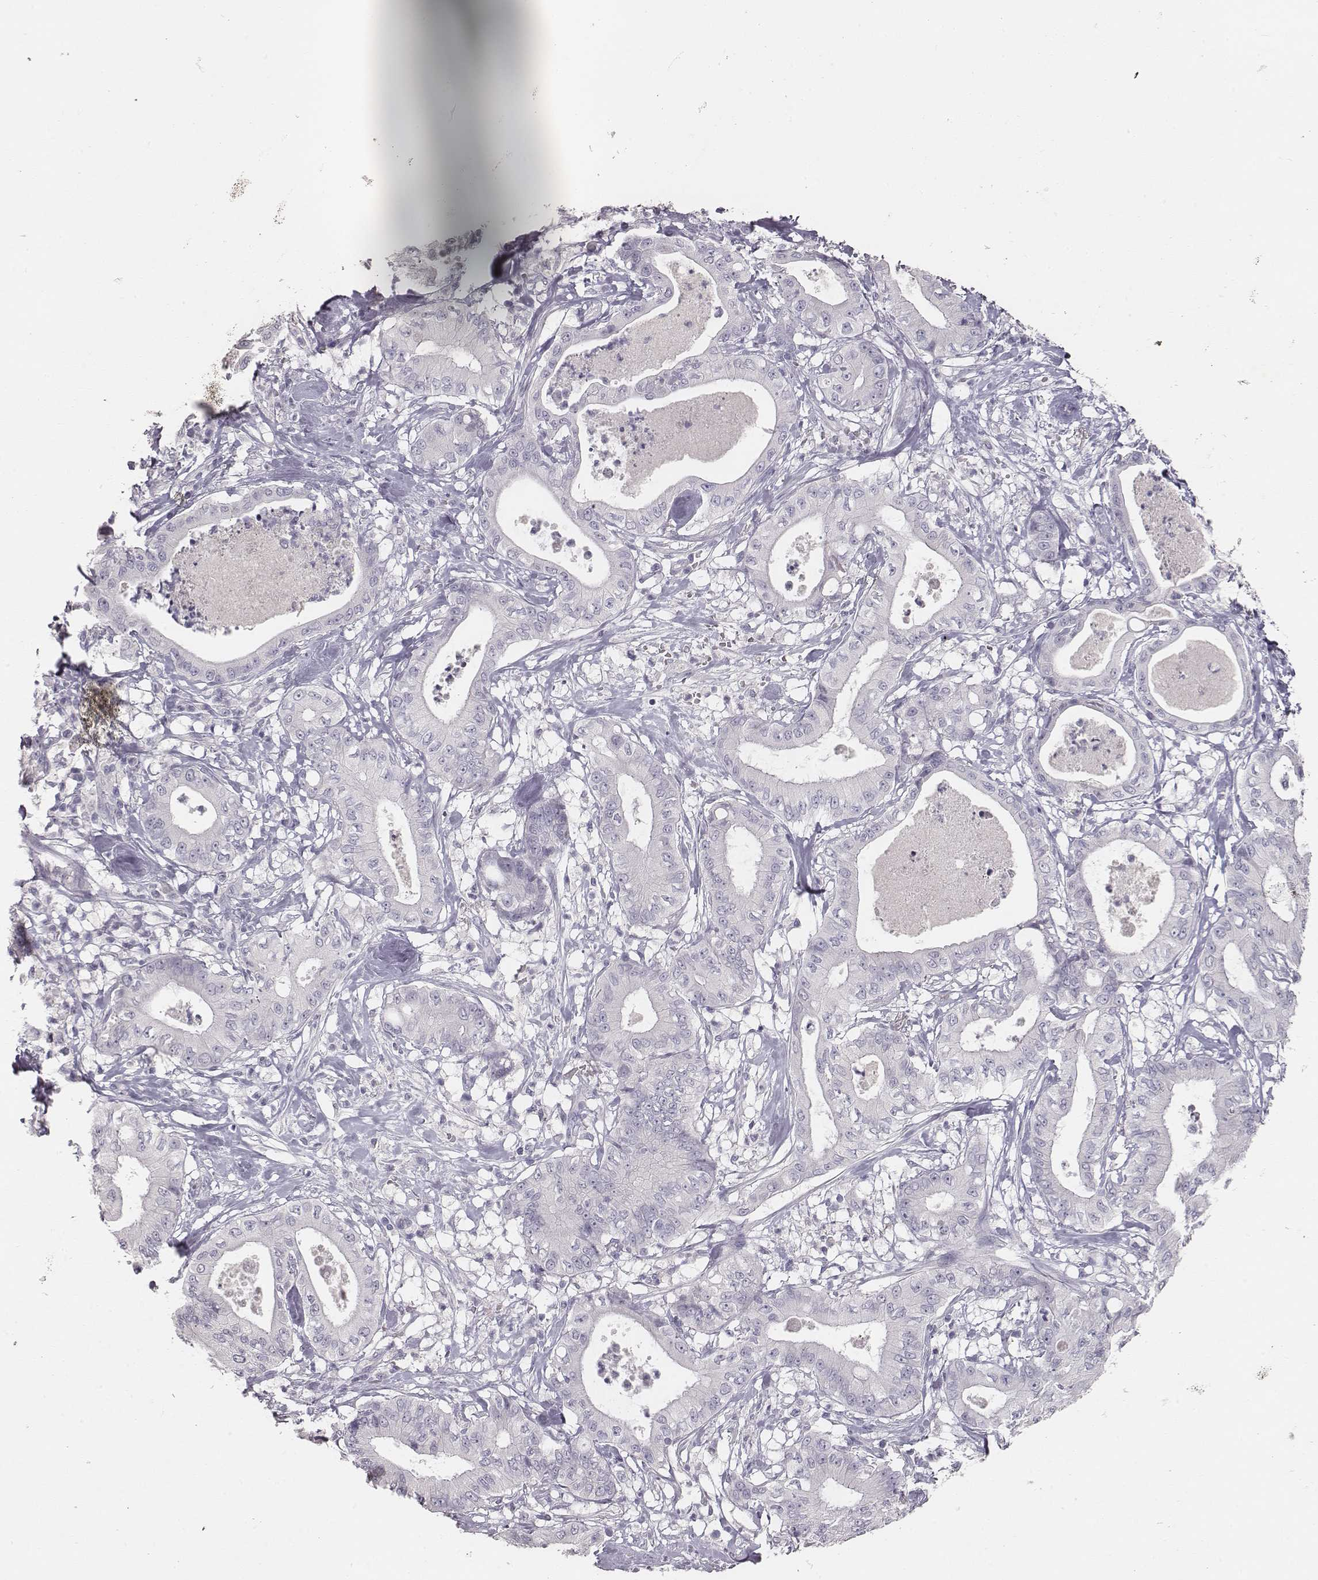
{"staining": {"intensity": "negative", "quantity": "none", "location": "none"}, "tissue": "pancreatic cancer", "cell_type": "Tumor cells", "image_type": "cancer", "snomed": [{"axis": "morphology", "description": "Adenocarcinoma, NOS"}, {"axis": "topography", "description": "Pancreas"}], "caption": "A high-resolution photomicrograph shows immunohistochemistry (IHC) staining of pancreatic cancer, which exhibits no significant expression in tumor cells.", "gene": "MYH6", "patient": {"sex": "male", "age": 71}}